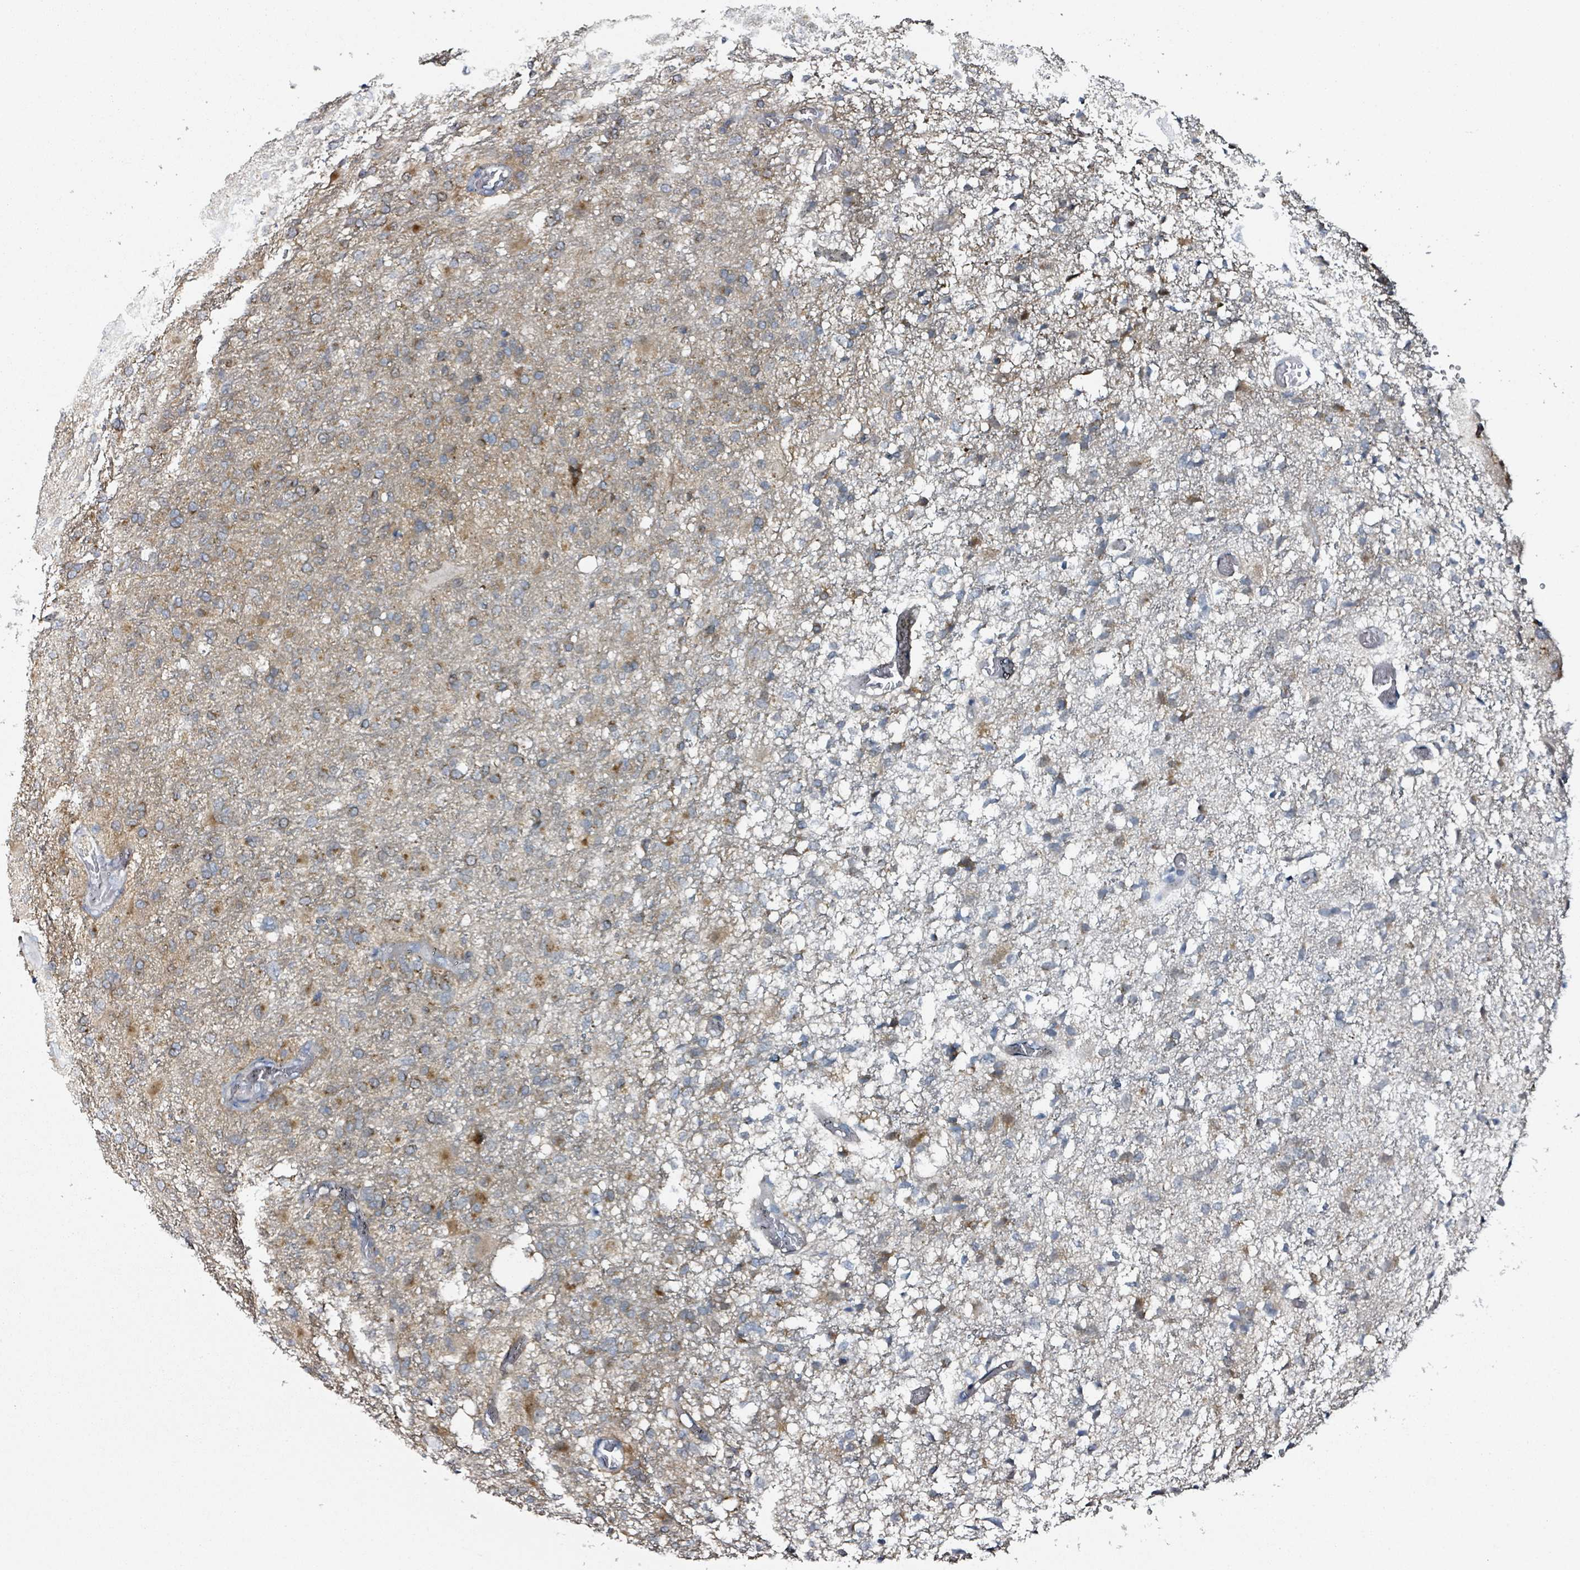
{"staining": {"intensity": "moderate", "quantity": "25%-75%", "location": "cytoplasmic/membranous"}, "tissue": "glioma", "cell_type": "Tumor cells", "image_type": "cancer", "snomed": [{"axis": "morphology", "description": "Glioma, malignant, High grade"}, {"axis": "topography", "description": "Brain"}], "caption": "The image exhibits staining of malignant glioma (high-grade), revealing moderate cytoplasmic/membranous protein positivity (brown color) within tumor cells.", "gene": "B3GAT3", "patient": {"sex": "female", "age": 74}}